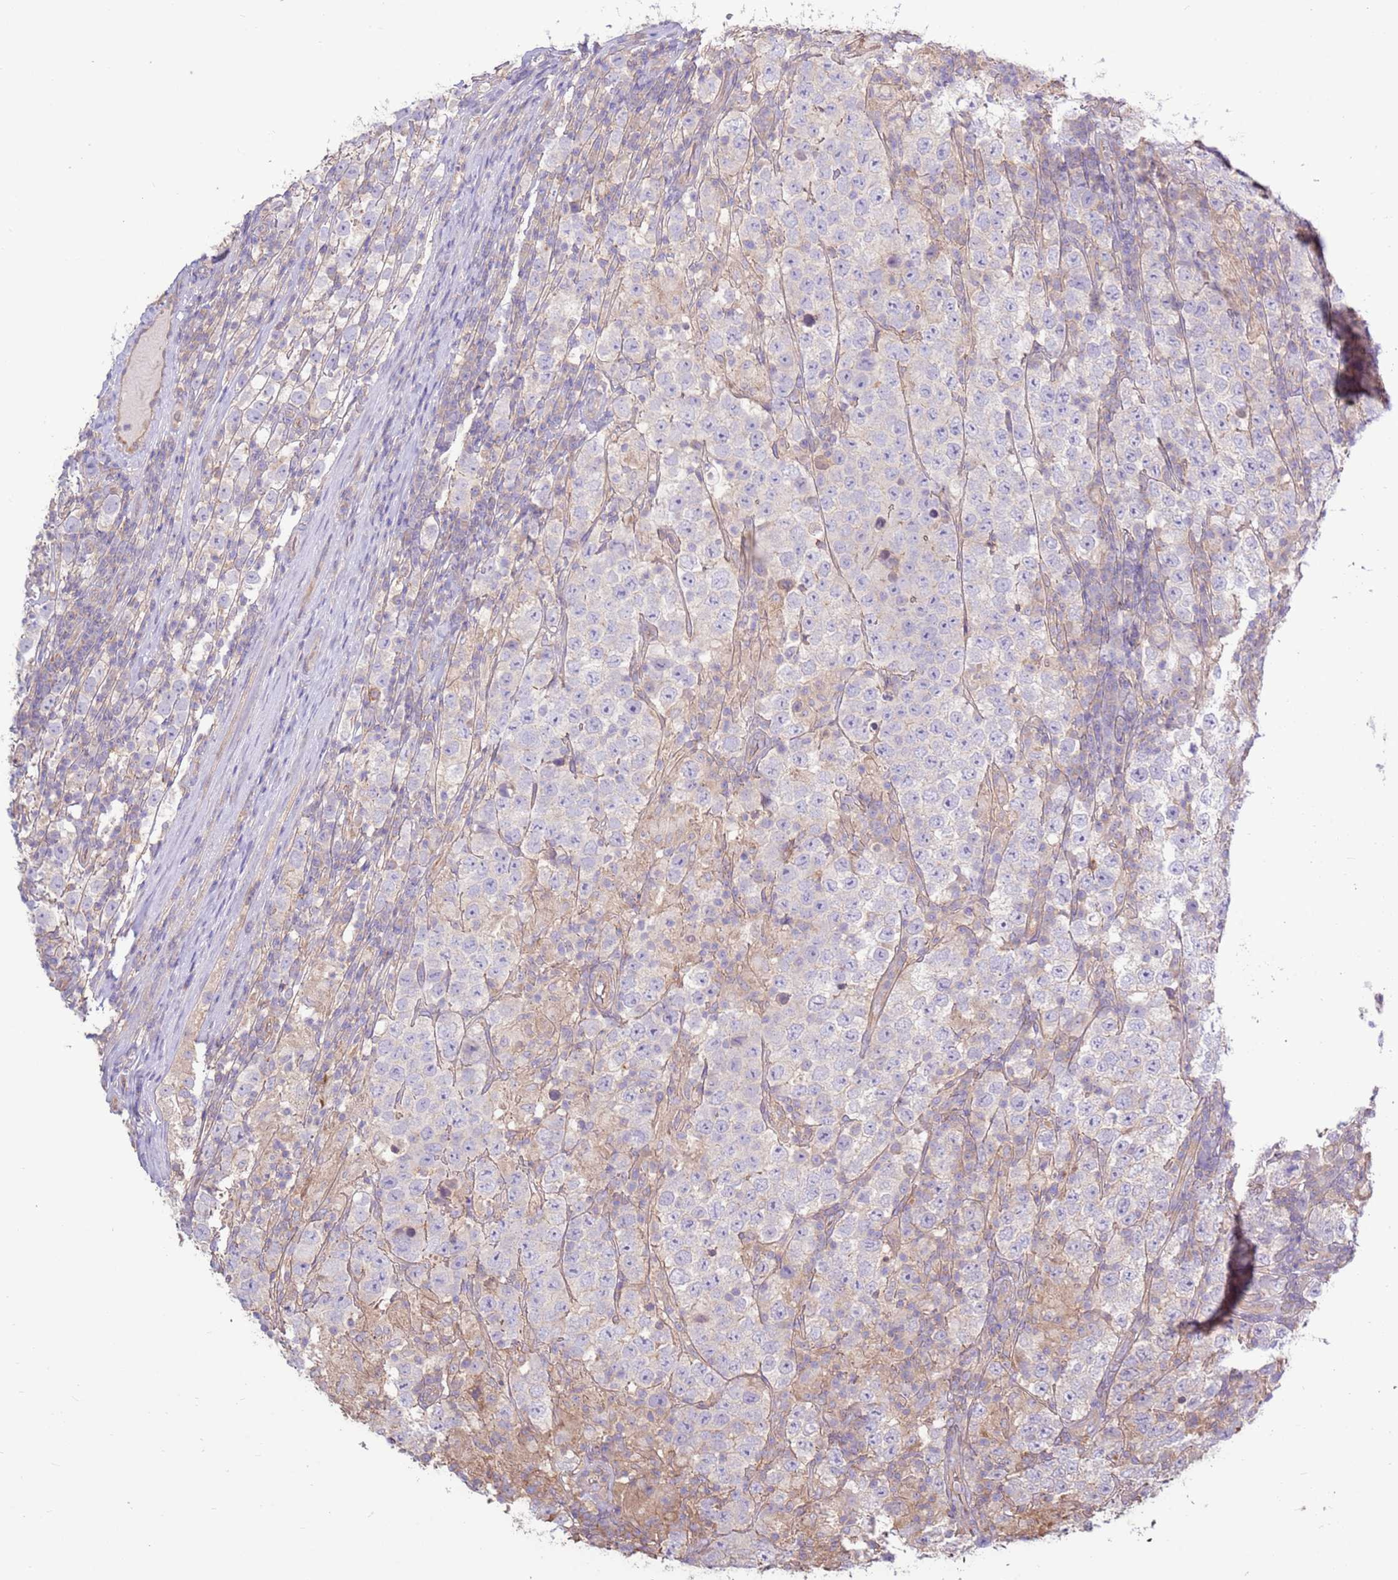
{"staining": {"intensity": "negative", "quantity": "none", "location": "none"}, "tissue": "testis cancer", "cell_type": "Tumor cells", "image_type": "cancer", "snomed": [{"axis": "morphology", "description": "Normal tissue, NOS"}, {"axis": "morphology", "description": "Urothelial carcinoma, High grade"}, {"axis": "morphology", "description": "Seminoma, NOS"}, {"axis": "morphology", "description": "Carcinoma, Embryonal, NOS"}, {"axis": "topography", "description": "Urinary bladder"}, {"axis": "topography", "description": "Testis"}], "caption": "Testis urothelial carcinoma (high-grade) stained for a protein using IHC demonstrates no expression tumor cells.", "gene": "EVA1B", "patient": {"sex": "male", "age": 41}}